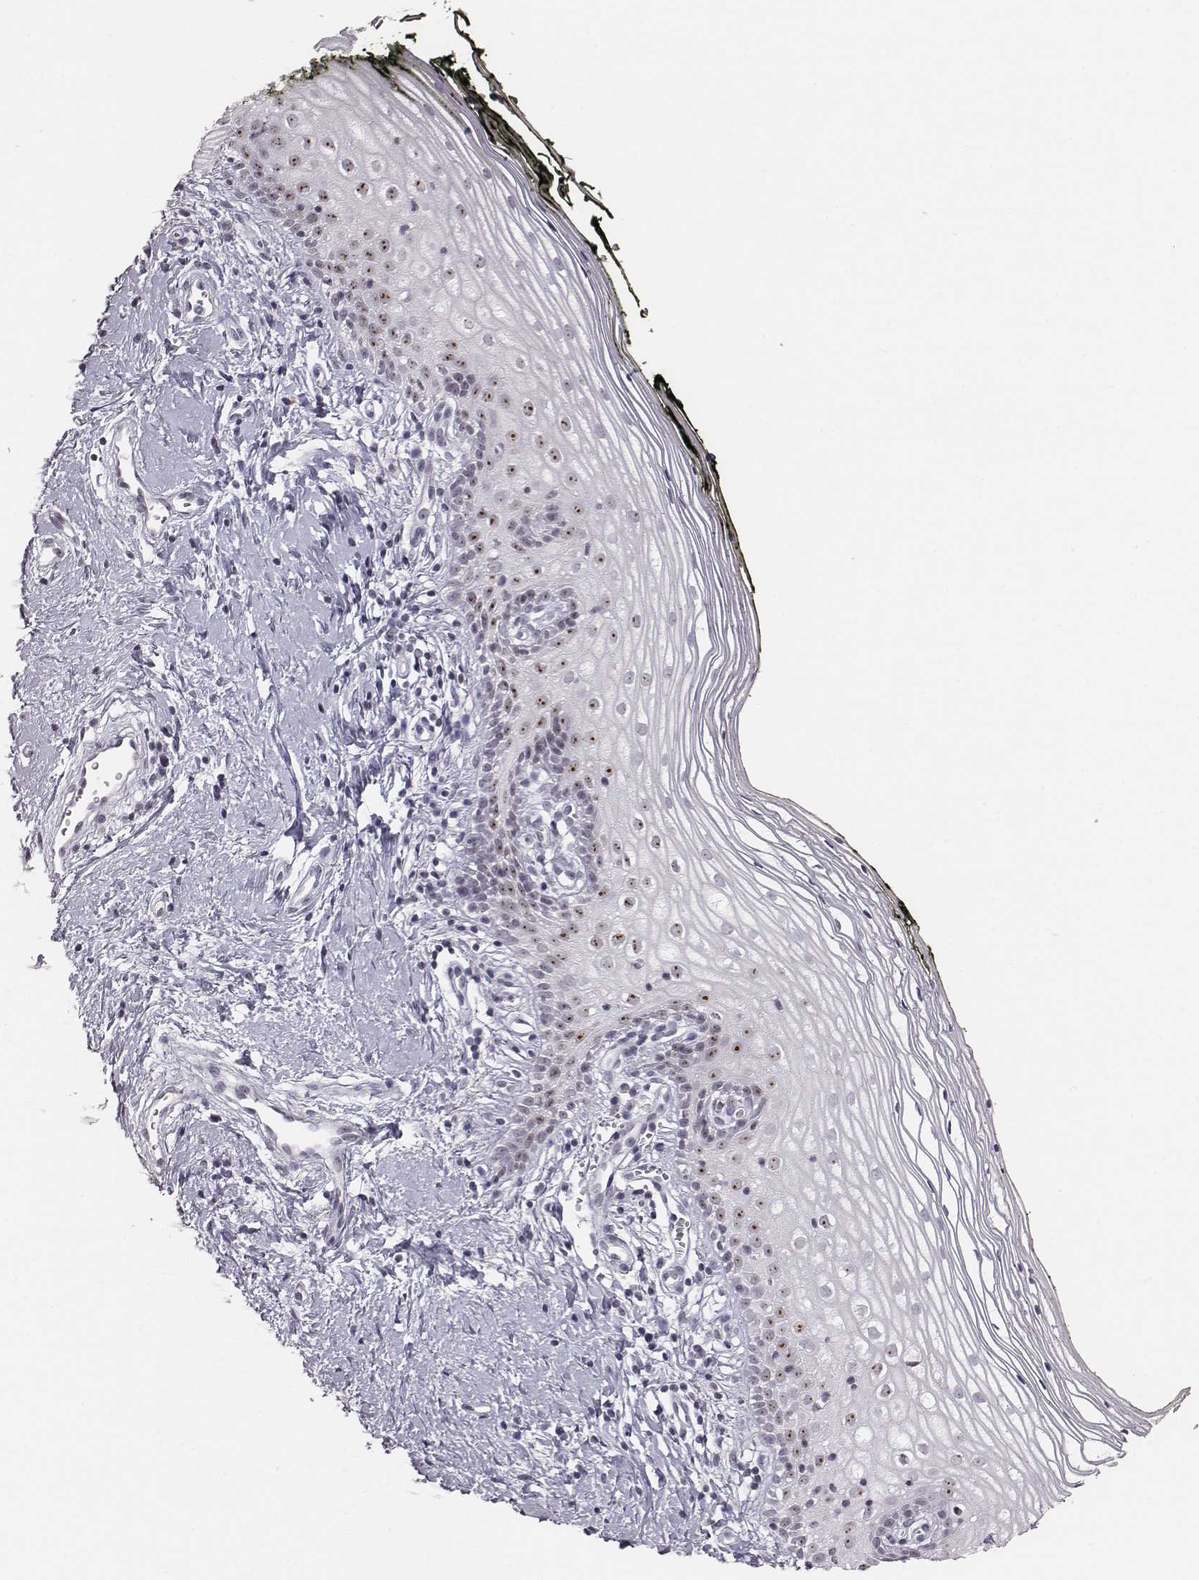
{"staining": {"intensity": "moderate", "quantity": "<25%", "location": "nuclear"}, "tissue": "vagina", "cell_type": "Squamous epithelial cells", "image_type": "normal", "snomed": [{"axis": "morphology", "description": "Normal tissue, NOS"}, {"axis": "topography", "description": "Vagina"}], "caption": "Unremarkable vagina displays moderate nuclear staining in approximately <25% of squamous epithelial cells.", "gene": "NIFK", "patient": {"sex": "female", "age": 47}}